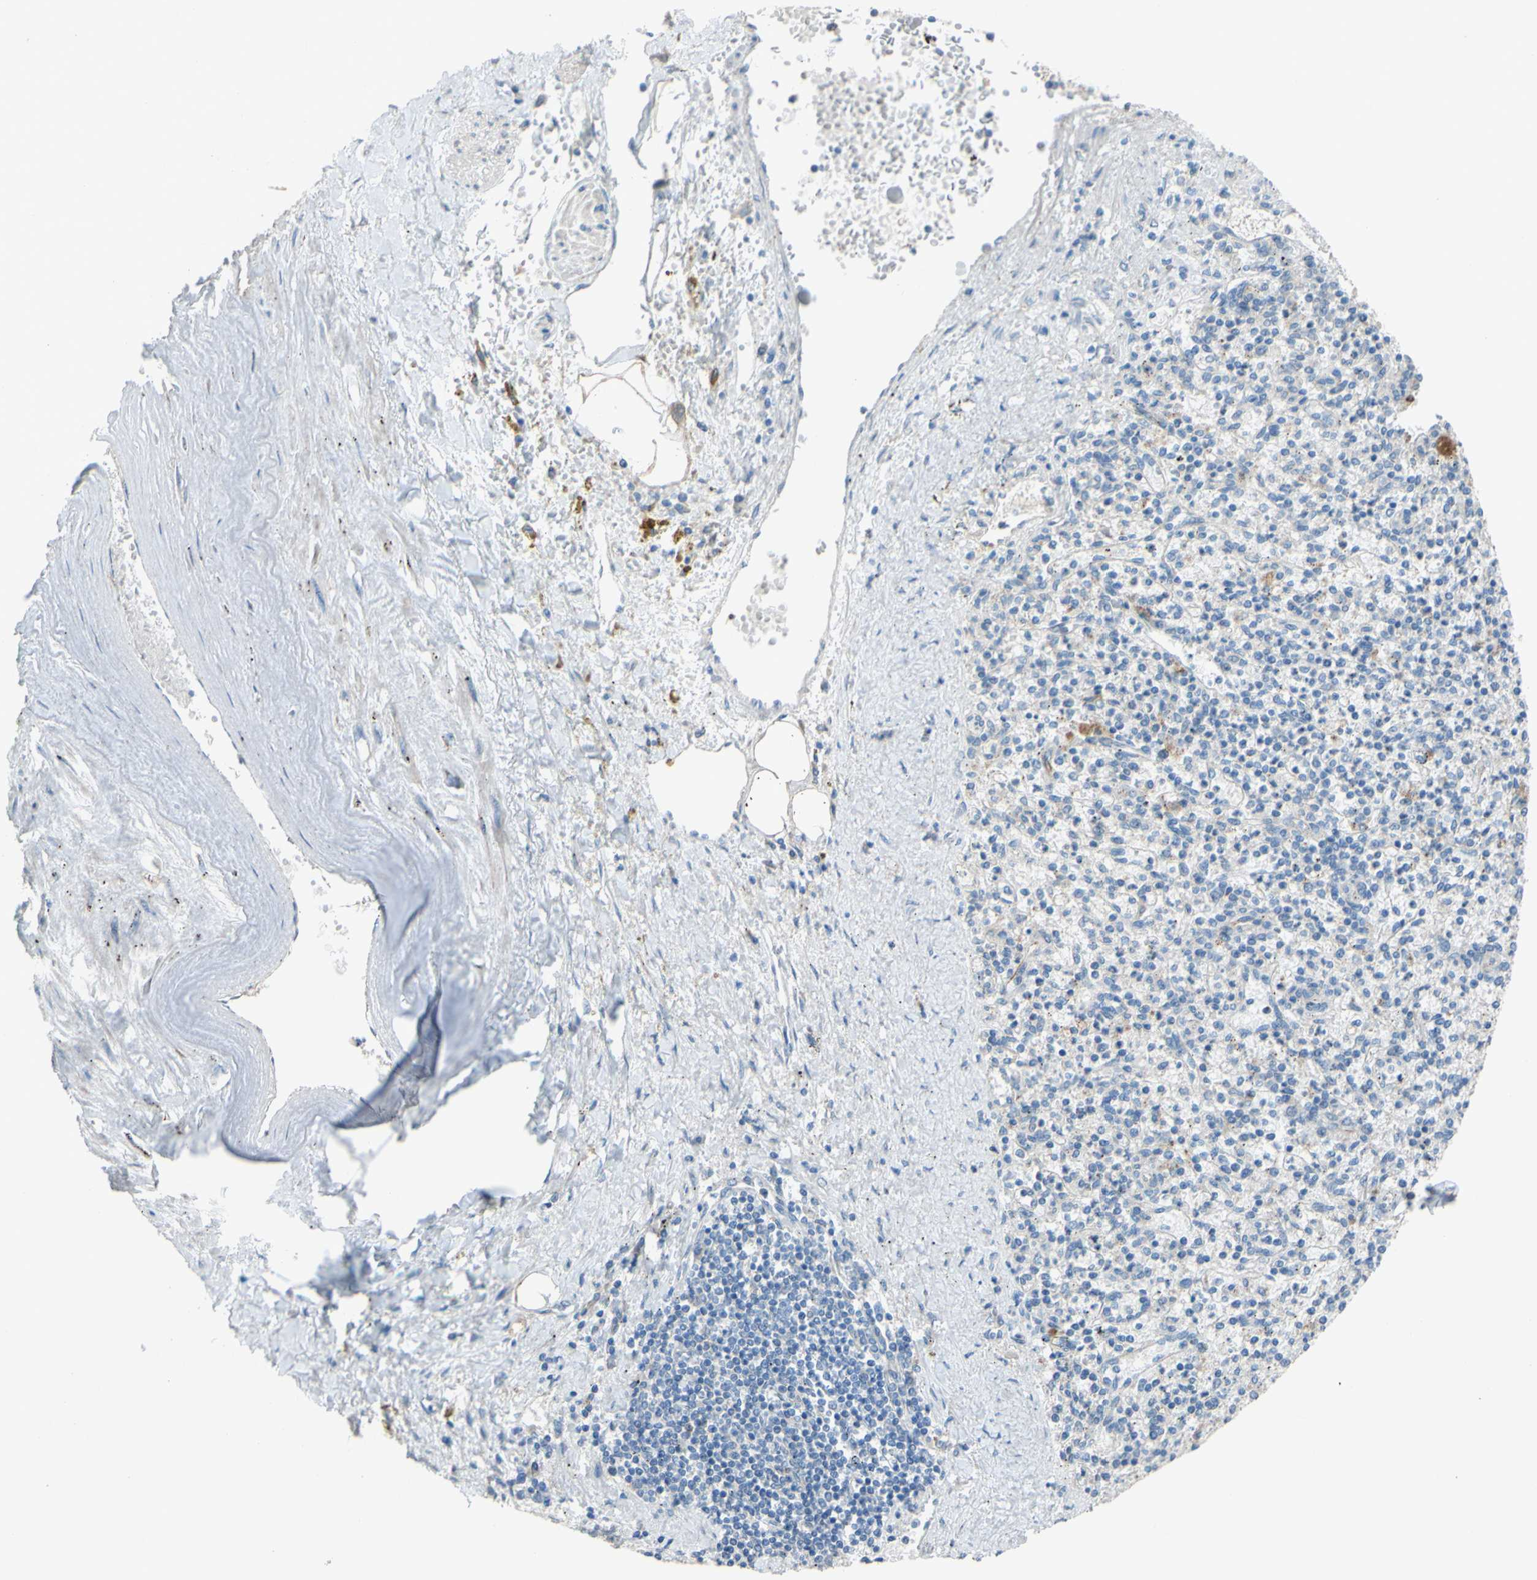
{"staining": {"intensity": "weak", "quantity": "<25%", "location": "cytoplasmic/membranous"}, "tissue": "spleen", "cell_type": "Cells in red pulp", "image_type": "normal", "snomed": [{"axis": "morphology", "description": "Normal tissue, NOS"}, {"axis": "topography", "description": "Spleen"}], "caption": "There is no significant expression in cells in red pulp of spleen. (DAB immunohistochemistry (IHC), high magnification).", "gene": "CDCP1", "patient": {"sex": "male", "age": 72}}